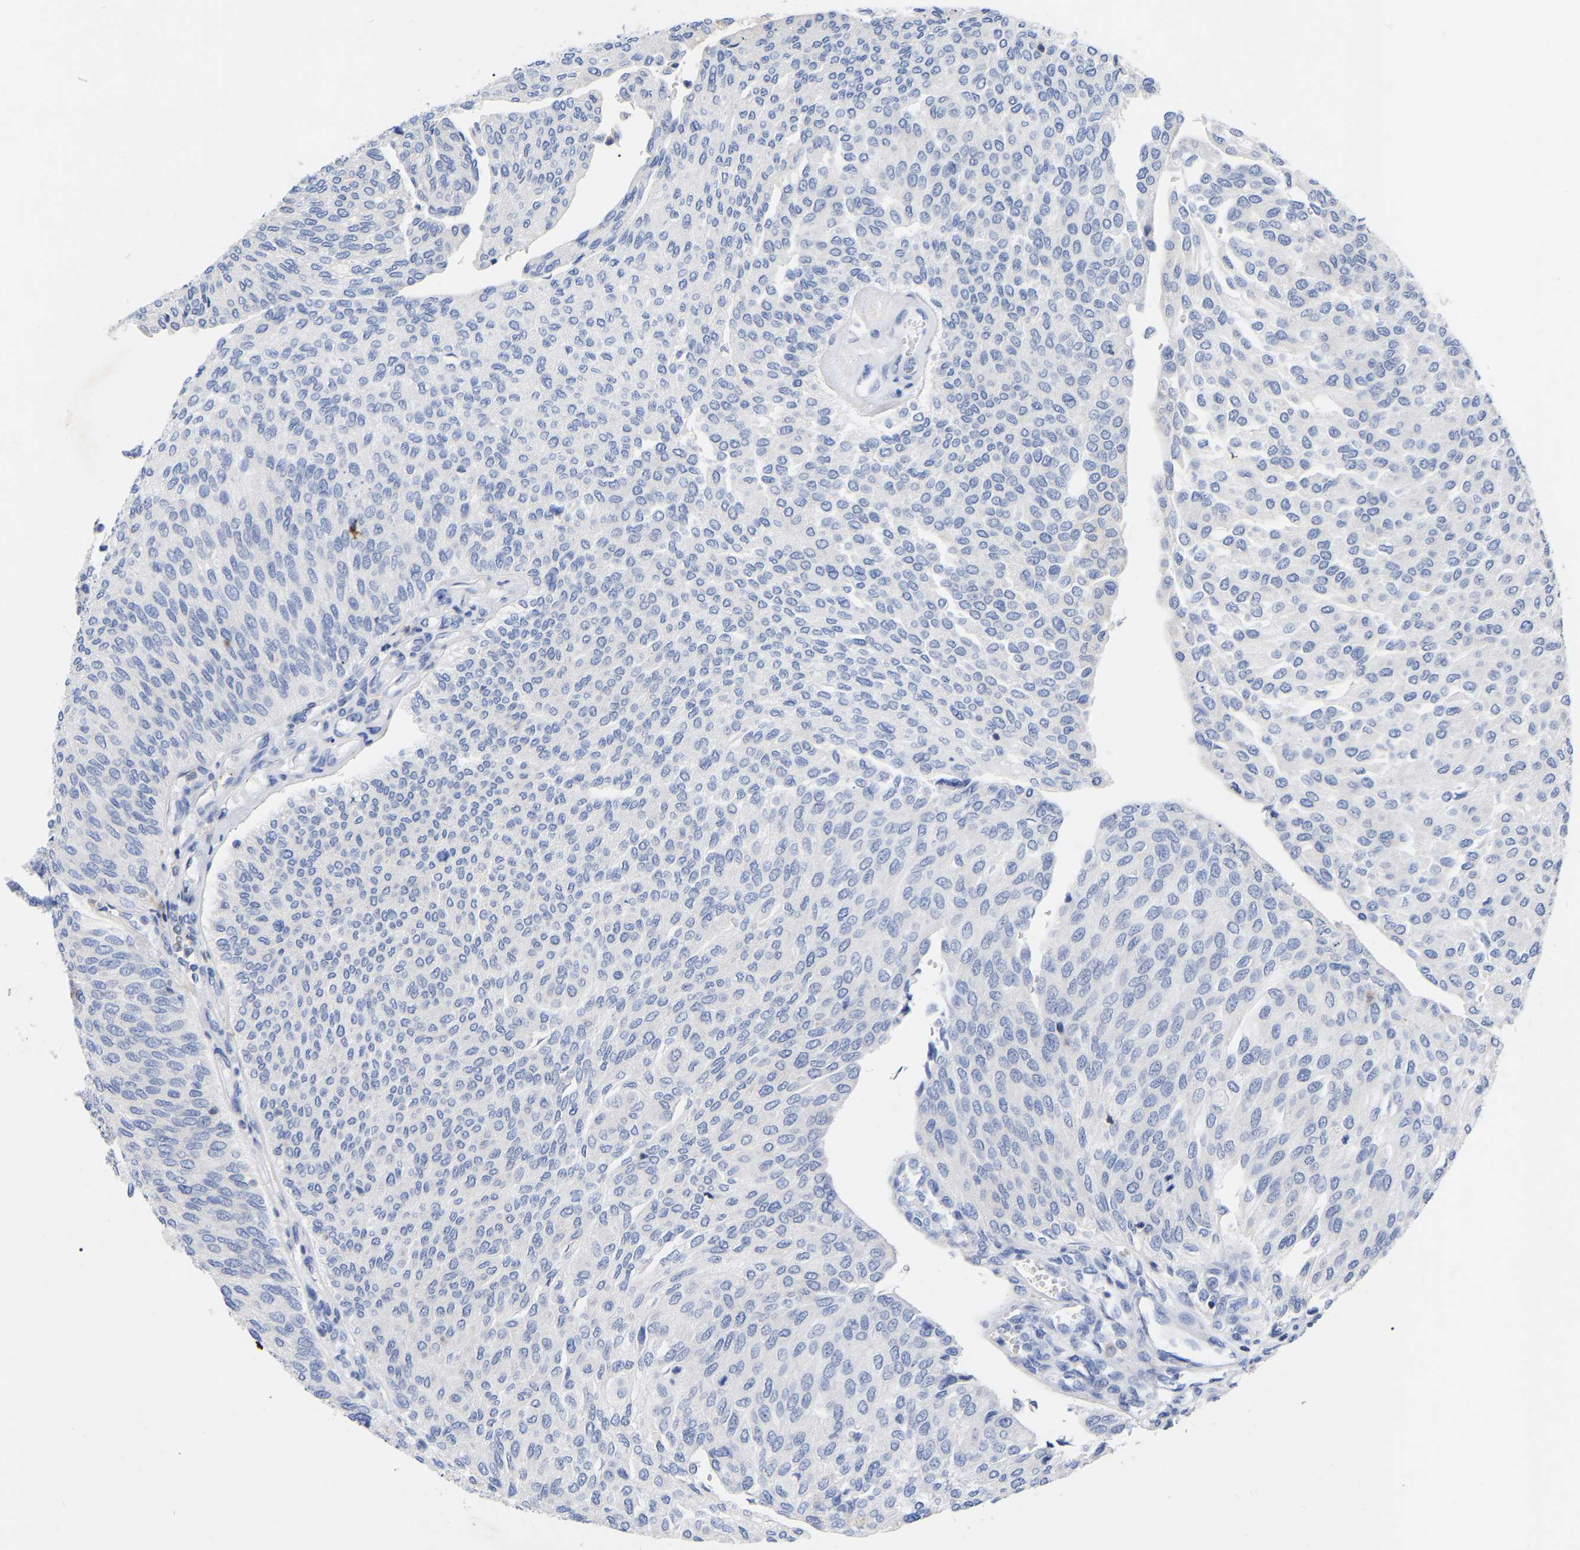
{"staining": {"intensity": "negative", "quantity": "none", "location": "none"}, "tissue": "urothelial cancer", "cell_type": "Tumor cells", "image_type": "cancer", "snomed": [{"axis": "morphology", "description": "Urothelial carcinoma, Low grade"}, {"axis": "topography", "description": "Urinary bladder"}], "caption": "A micrograph of human urothelial carcinoma (low-grade) is negative for staining in tumor cells.", "gene": "PTPN7", "patient": {"sex": "female", "age": 79}}